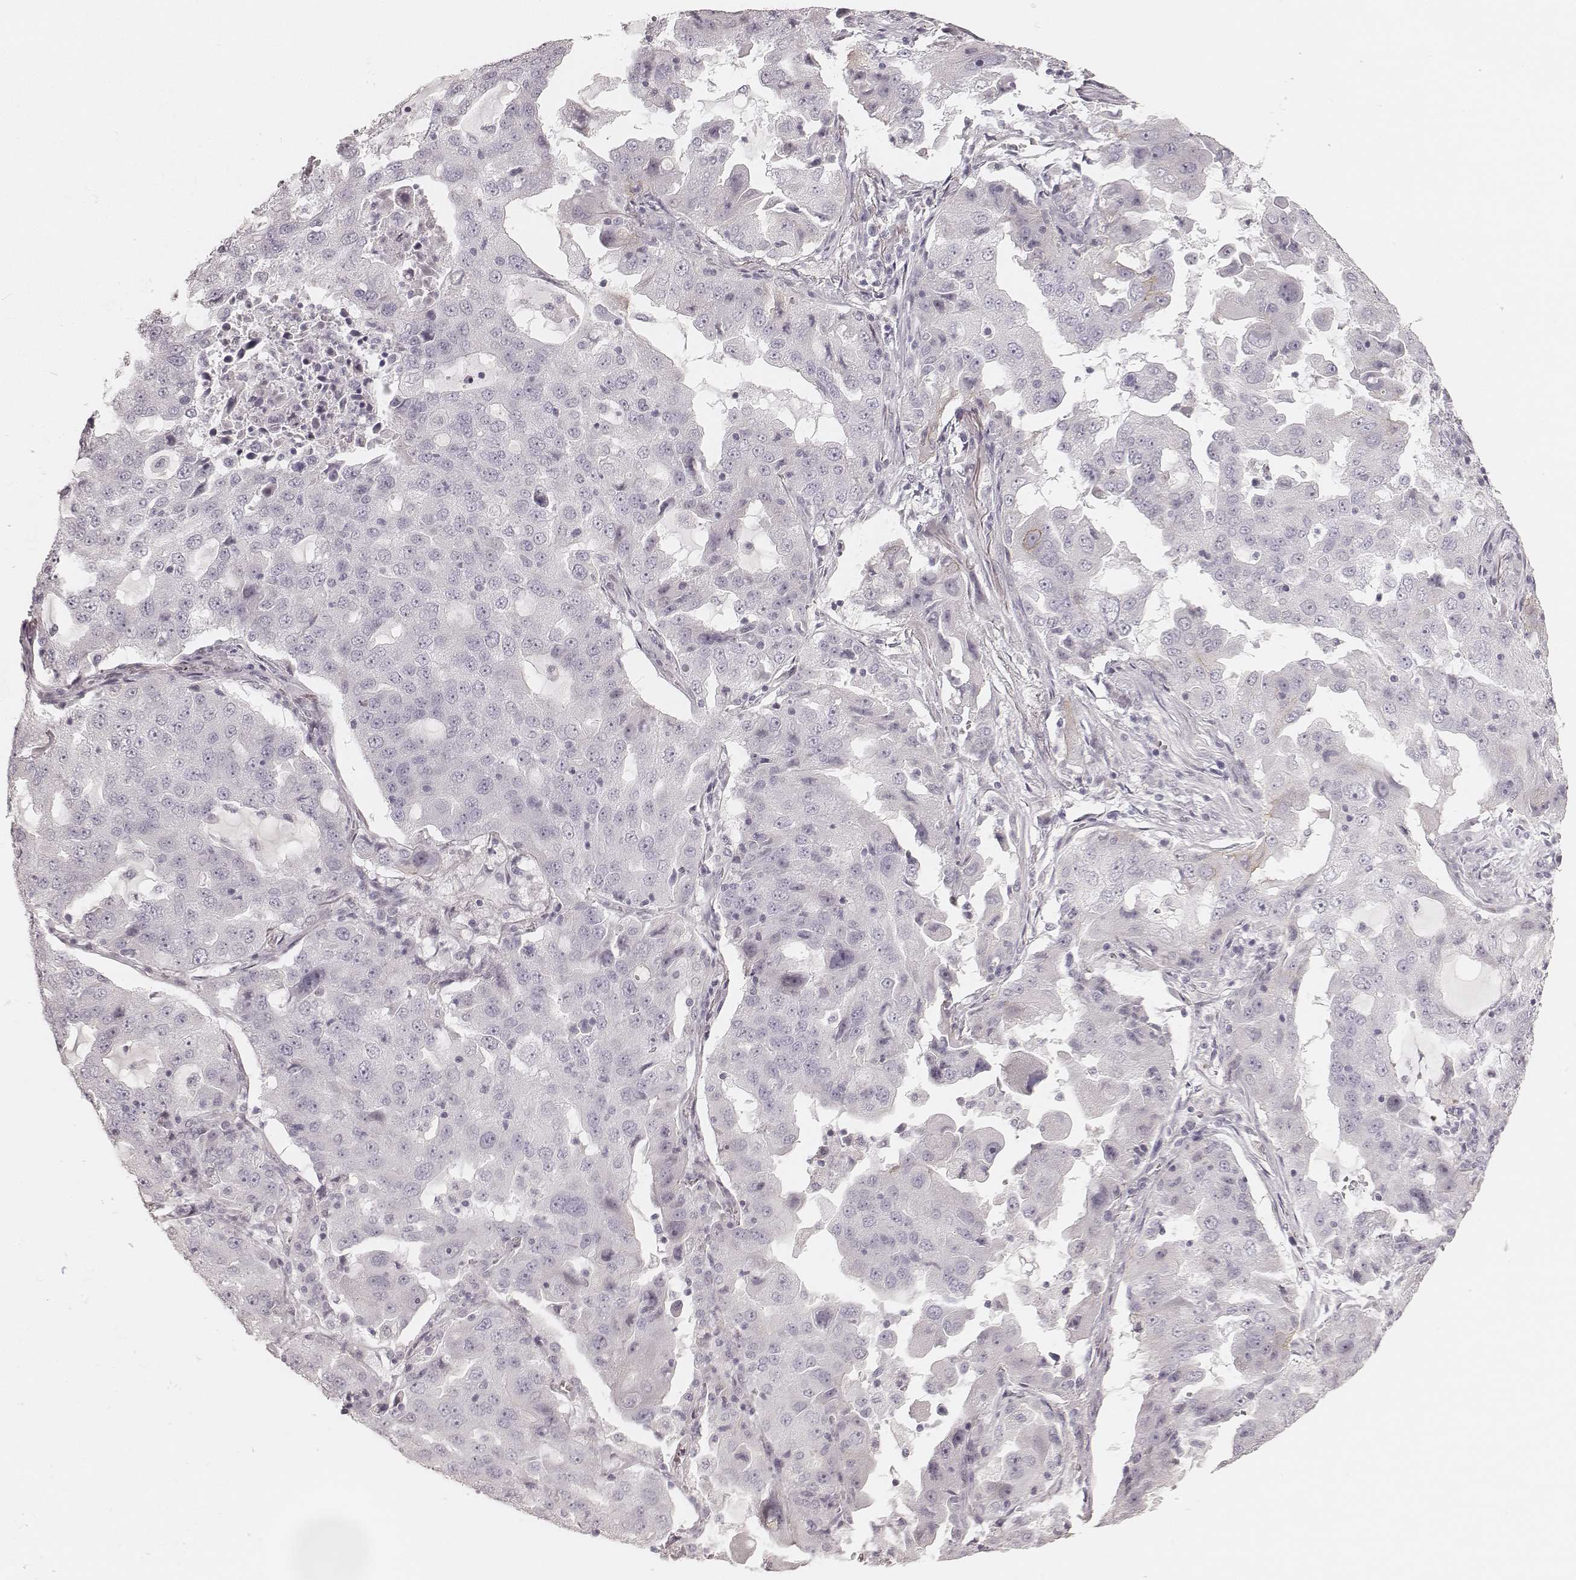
{"staining": {"intensity": "negative", "quantity": "none", "location": "none"}, "tissue": "lung cancer", "cell_type": "Tumor cells", "image_type": "cancer", "snomed": [{"axis": "morphology", "description": "Adenocarcinoma, NOS"}, {"axis": "topography", "description": "Lung"}], "caption": "The immunohistochemistry image has no significant positivity in tumor cells of lung cancer (adenocarcinoma) tissue. Nuclei are stained in blue.", "gene": "SPATA24", "patient": {"sex": "female", "age": 61}}